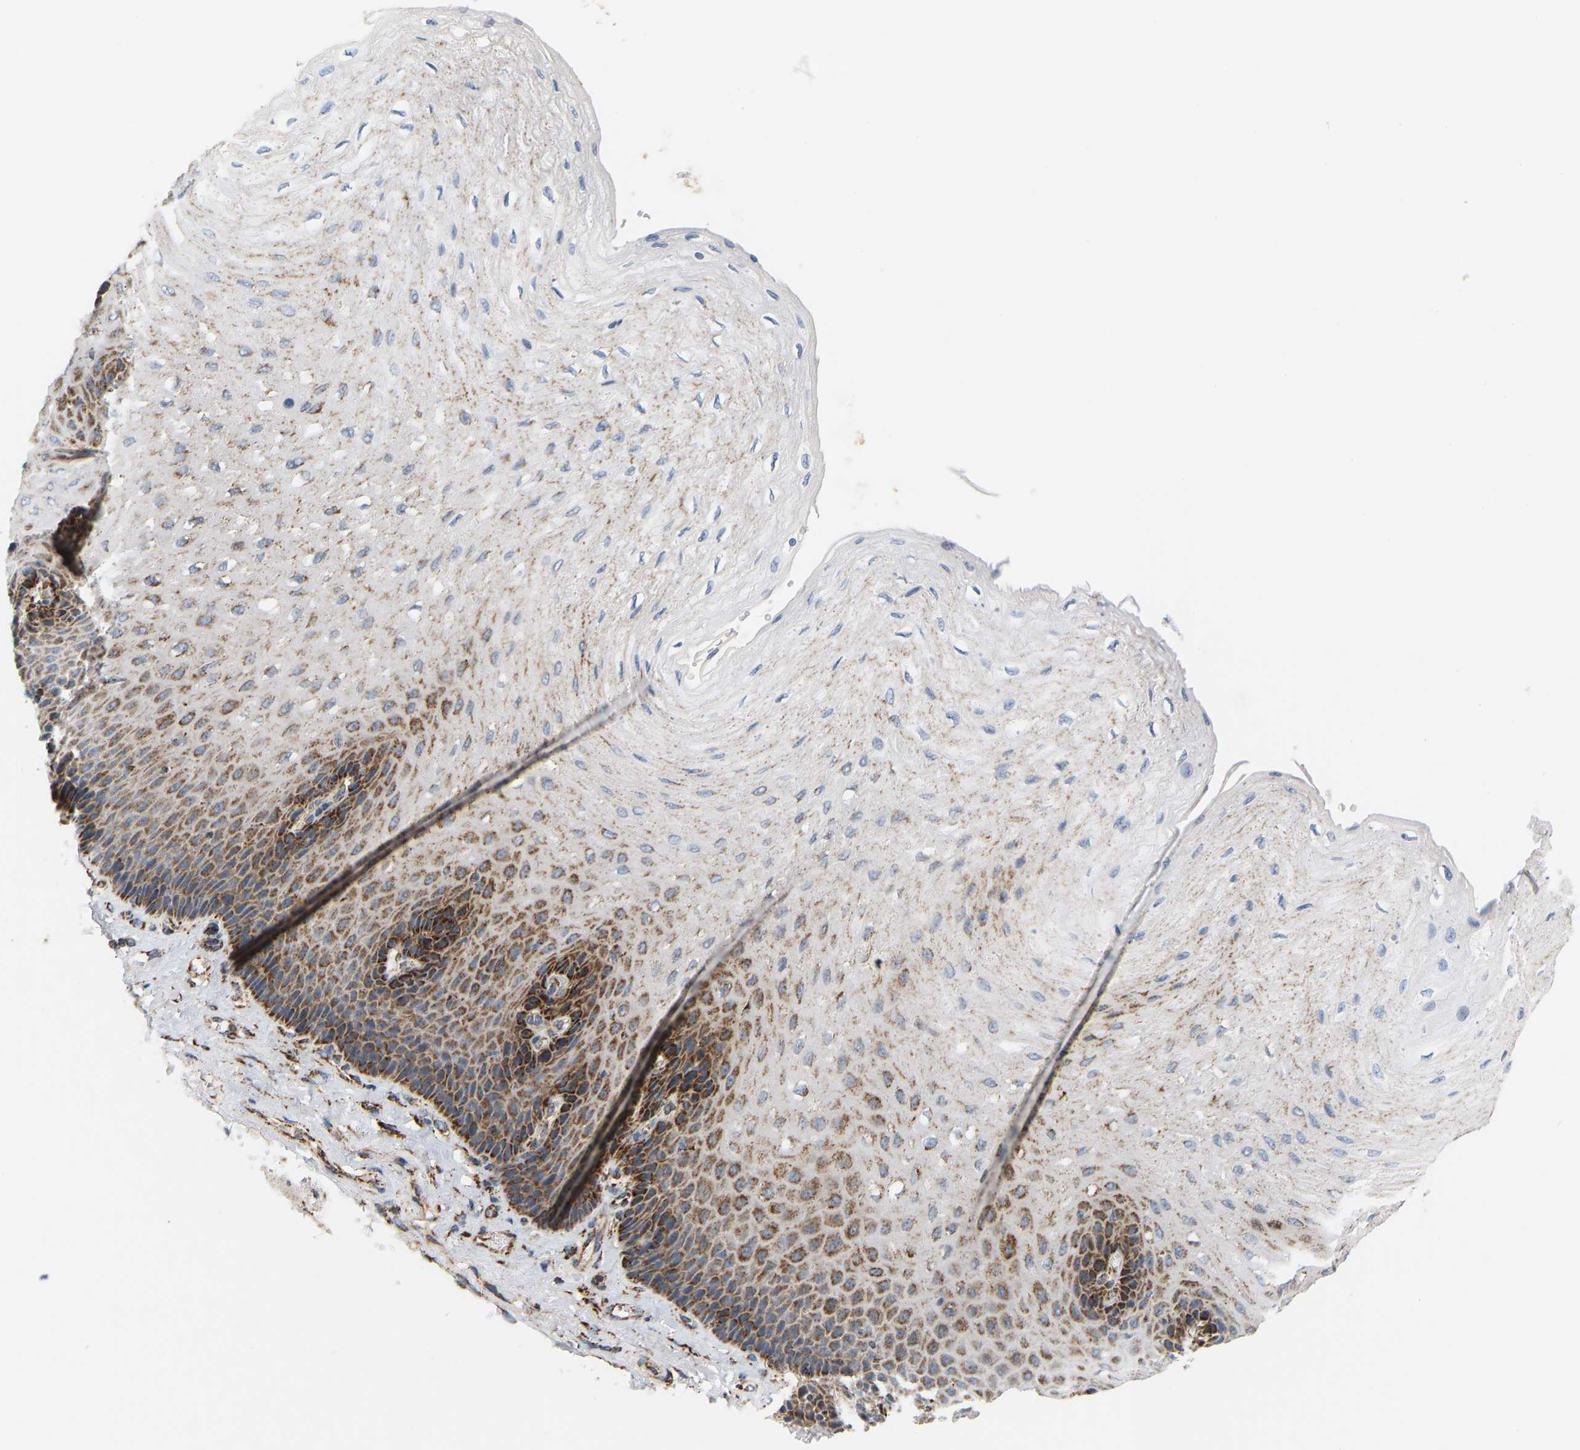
{"staining": {"intensity": "strong", "quantity": "25%-75%", "location": "cytoplasmic/membranous"}, "tissue": "esophagus", "cell_type": "Squamous epithelial cells", "image_type": "normal", "snomed": [{"axis": "morphology", "description": "Normal tissue, NOS"}, {"axis": "topography", "description": "Esophagus"}], "caption": "Immunohistochemical staining of unremarkable human esophagus displays 25%-75% levels of strong cytoplasmic/membranous protein expression in approximately 25%-75% of squamous epithelial cells.", "gene": "GPSM2", "patient": {"sex": "female", "age": 72}}